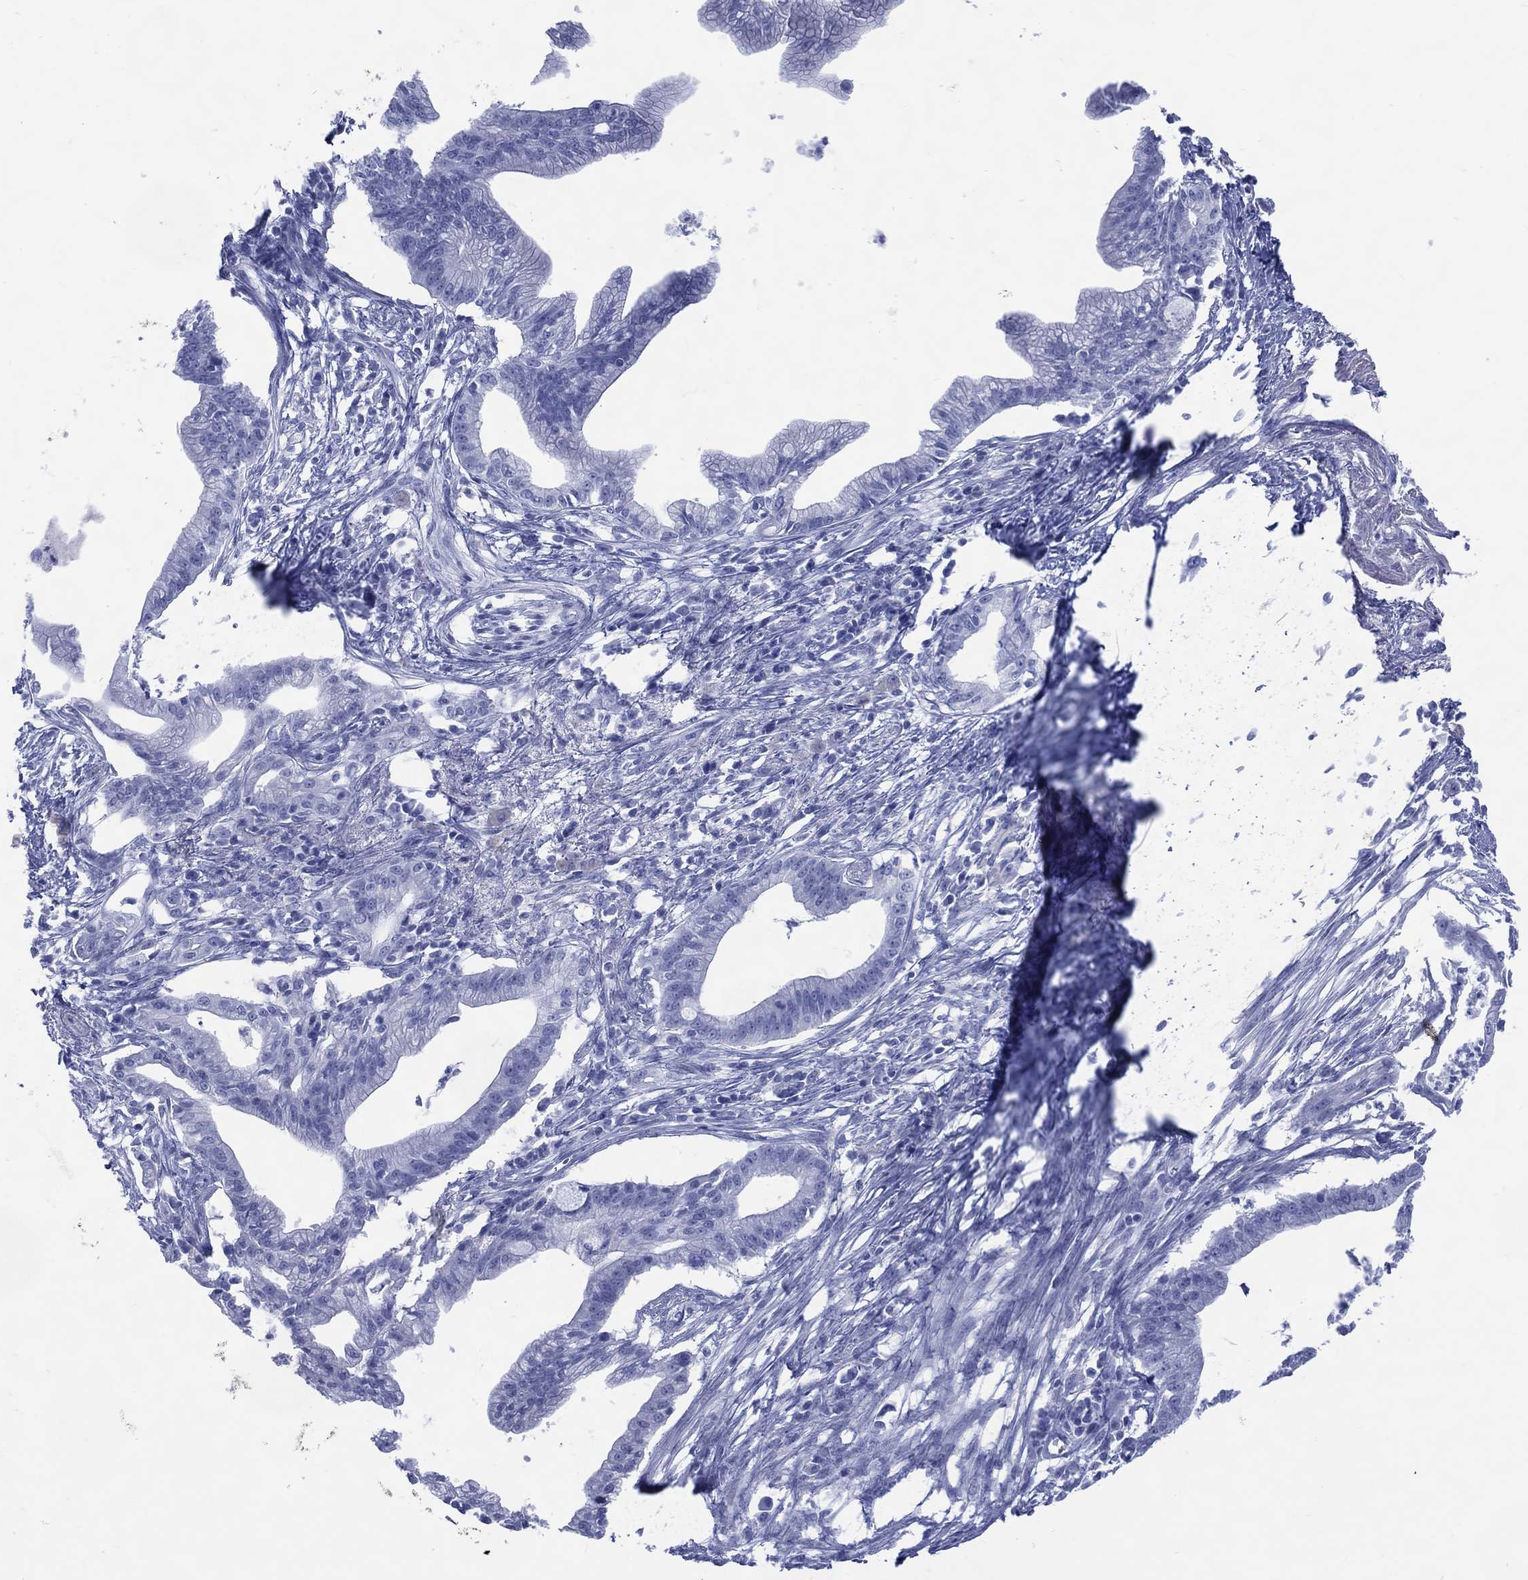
{"staining": {"intensity": "negative", "quantity": "none", "location": "none"}, "tissue": "pancreatic cancer", "cell_type": "Tumor cells", "image_type": "cancer", "snomed": [{"axis": "morphology", "description": "Normal tissue, NOS"}, {"axis": "morphology", "description": "Adenocarcinoma, NOS"}, {"axis": "topography", "description": "Pancreas"}], "caption": "This image is of pancreatic adenocarcinoma stained with IHC to label a protein in brown with the nuclei are counter-stained blue. There is no positivity in tumor cells. (Stains: DAB (3,3'-diaminobenzidine) immunohistochemistry with hematoxylin counter stain, Microscopy: brightfield microscopy at high magnification).", "gene": "LRRD1", "patient": {"sex": "female", "age": 58}}